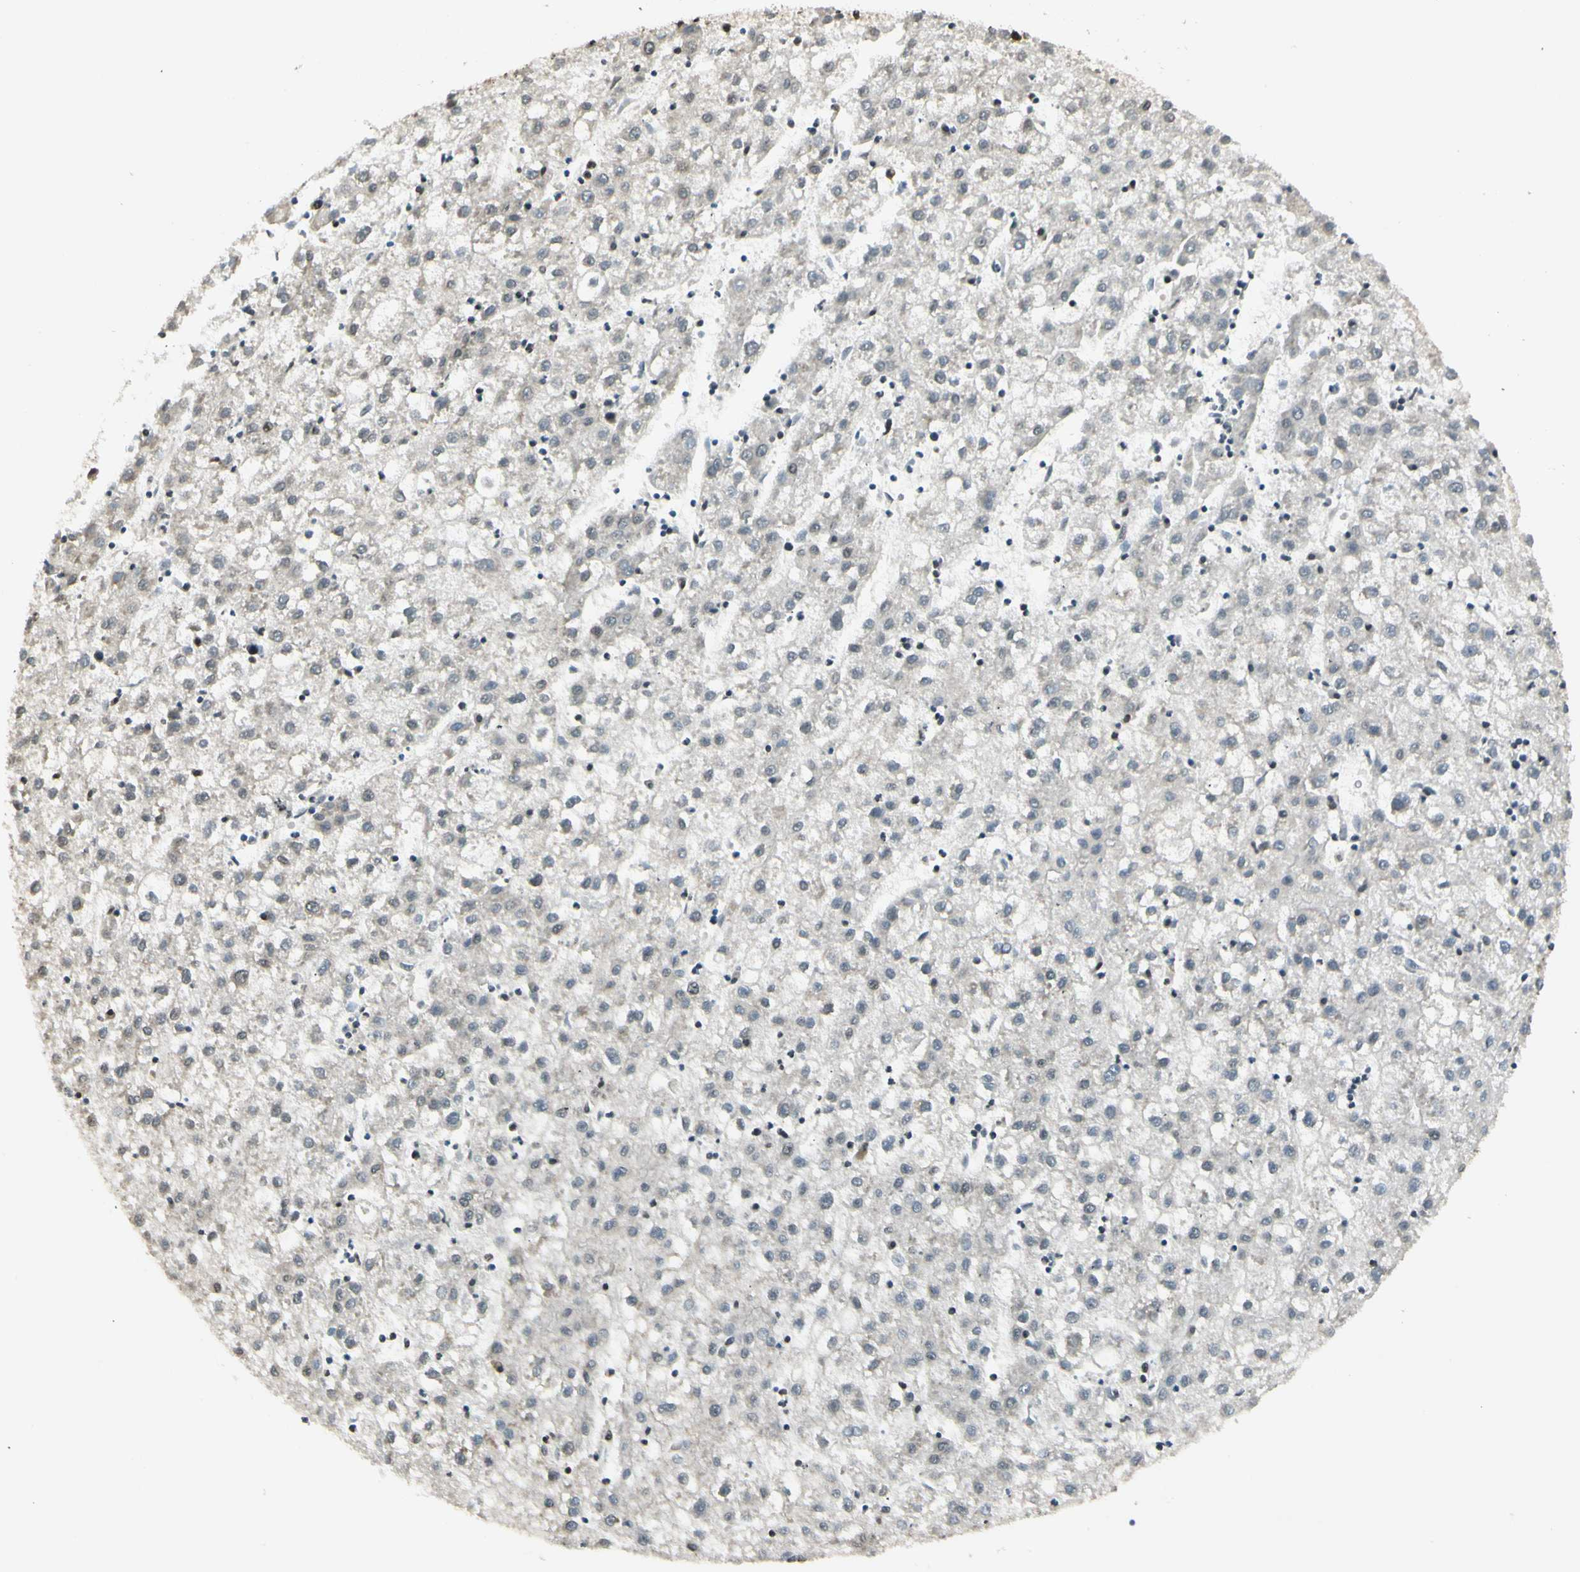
{"staining": {"intensity": "negative", "quantity": "none", "location": "none"}, "tissue": "liver cancer", "cell_type": "Tumor cells", "image_type": "cancer", "snomed": [{"axis": "morphology", "description": "Carcinoma, Hepatocellular, NOS"}, {"axis": "topography", "description": "Liver"}], "caption": "IHC photomicrograph of neoplastic tissue: human hepatocellular carcinoma (liver) stained with DAB (3,3'-diaminobenzidine) demonstrates no significant protein positivity in tumor cells. Brightfield microscopy of IHC stained with DAB (3,3'-diaminobenzidine) (brown) and hematoxylin (blue), captured at high magnification.", "gene": "SMN2", "patient": {"sex": "male", "age": 72}}